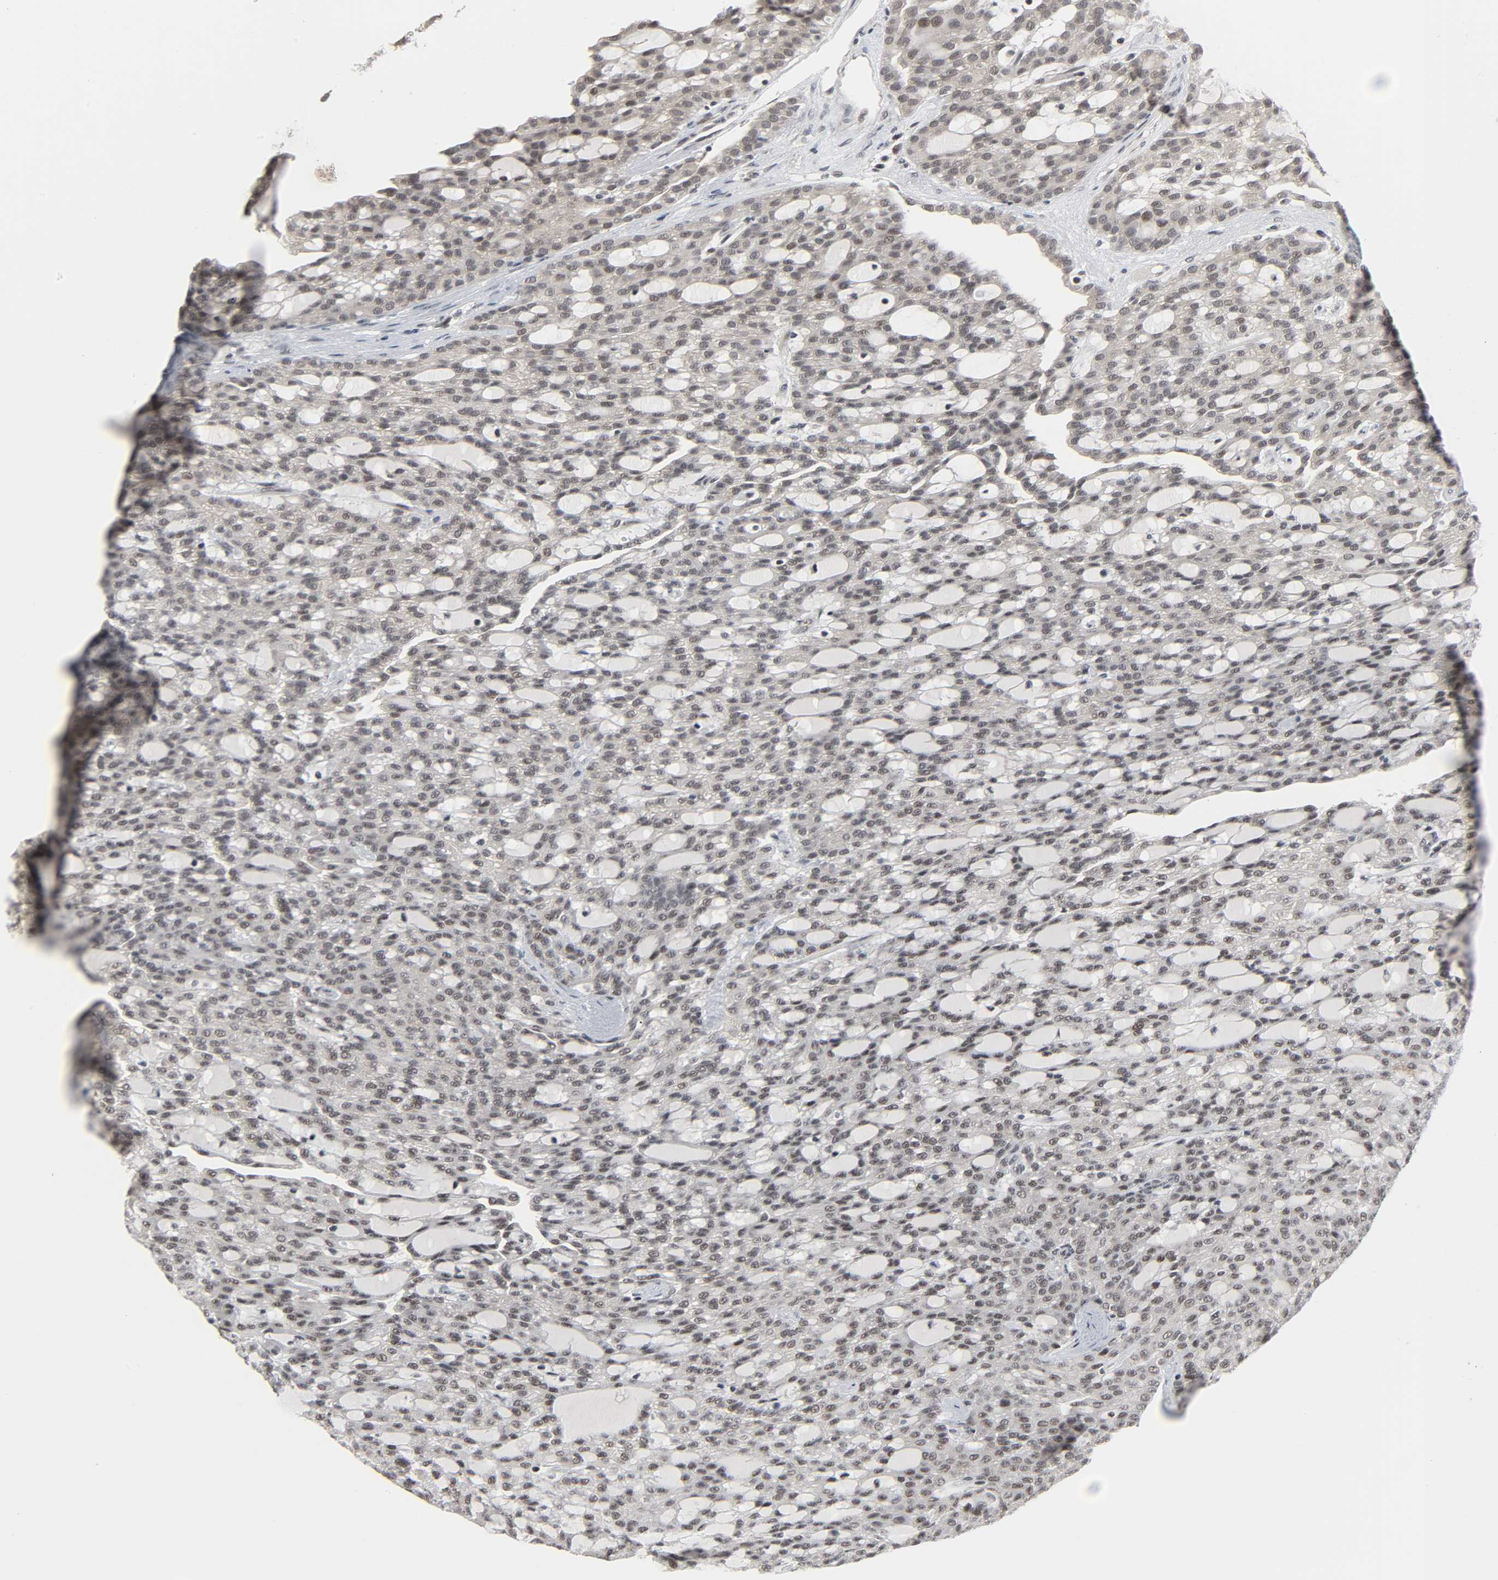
{"staining": {"intensity": "negative", "quantity": "none", "location": "none"}, "tissue": "renal cancer", "cell_type": "Tumor cells", "image_type": "cancer", "snomed": [{"axis": "morphology", "description": "Adenocarcinoma, NOS"}, {"axis": "topography", "description": "Kidney"}], "caption": "Image shows no protein staining in tumor cells of renal cancer tissue.", "gene": "MUC1", "patient": {"sex": "male", "age": 63}}